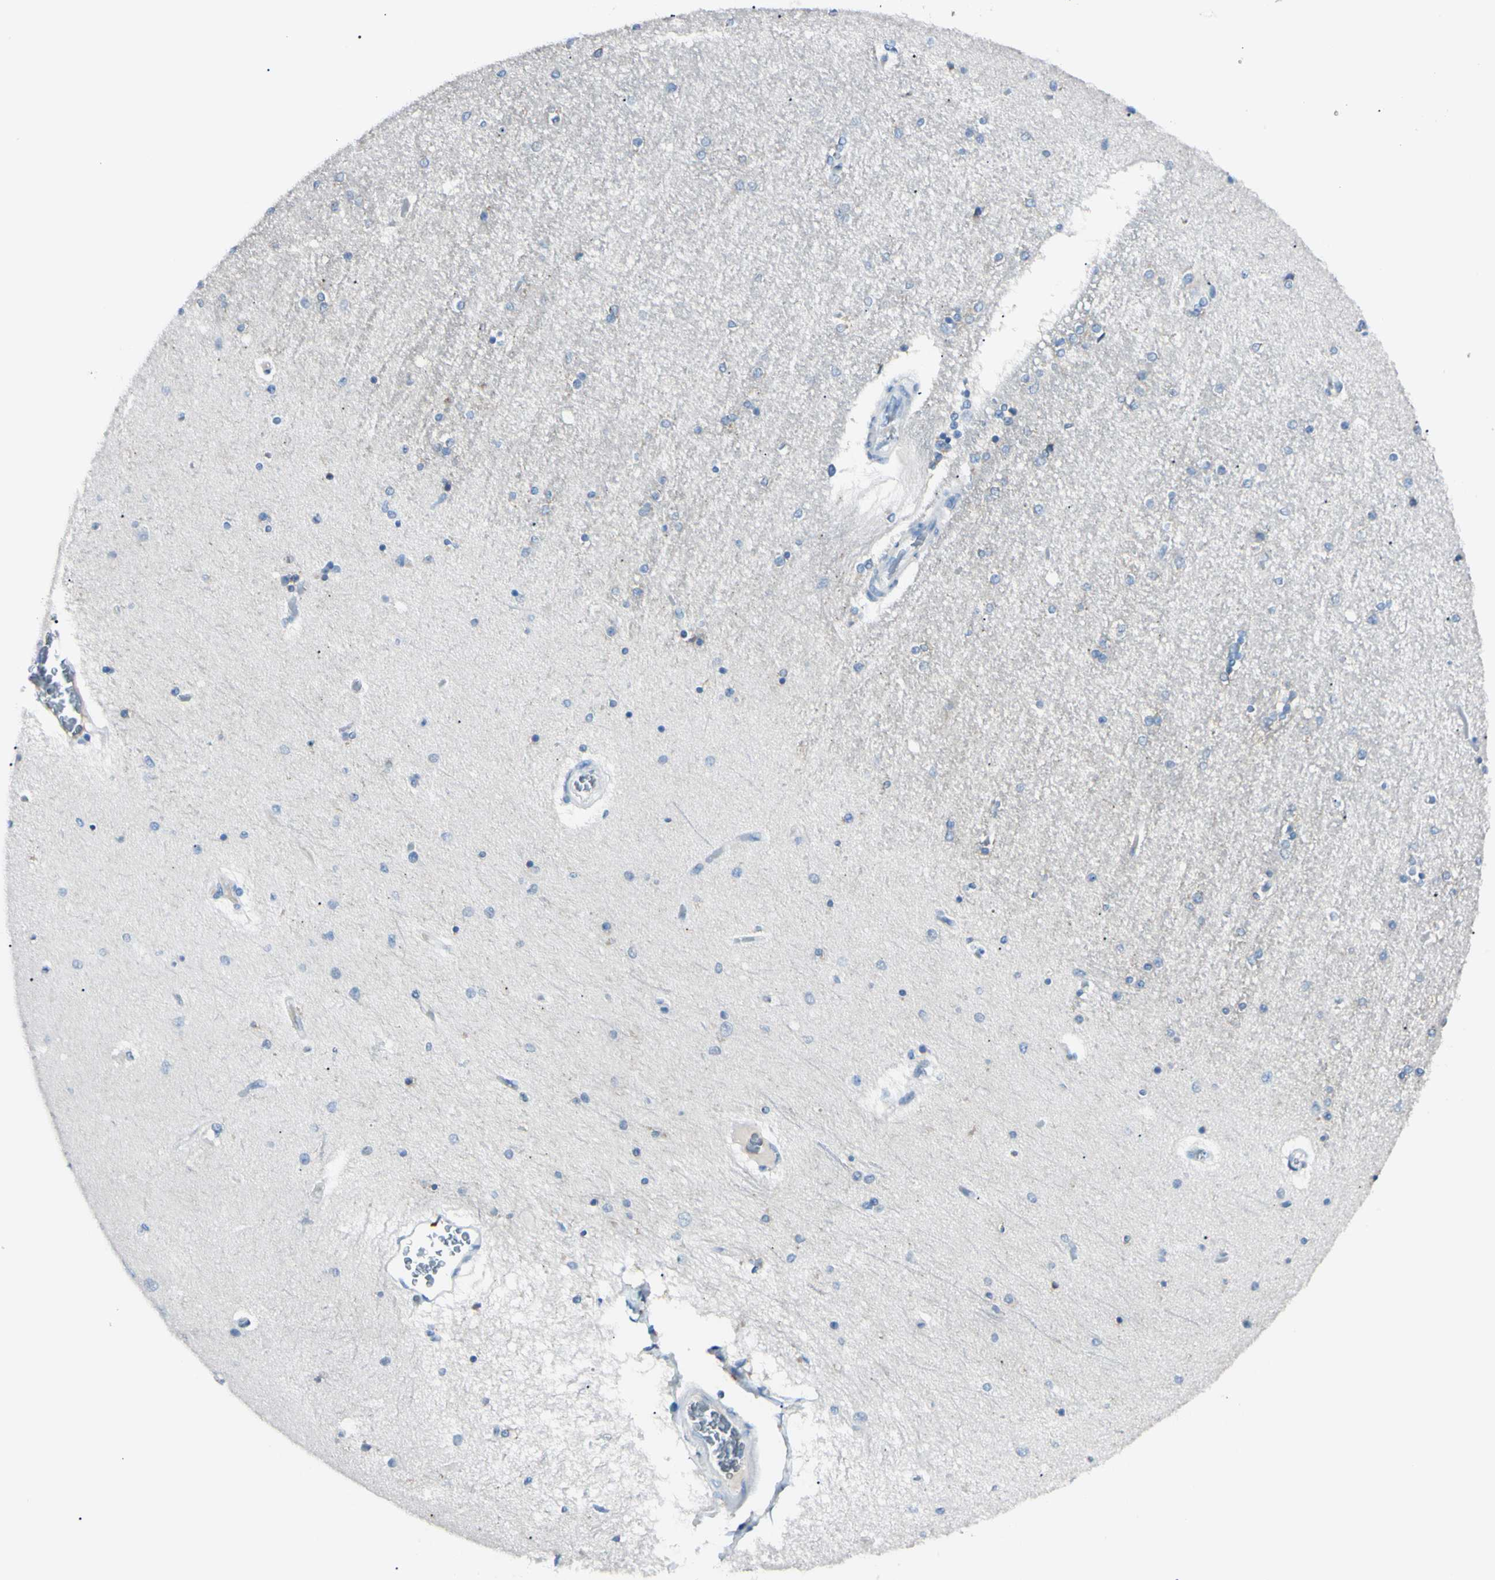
{"staining": {"intensity": "negative", "quantity": "none", "location": "none"}, "tissue": "hippocampus", "cell_type": "Glial cells", "image_type": "normal", "snomed": [{"axis": "morphology", "description": "Normal tissue, NOS"}, {"axis": "topography", "description": "Hippocampus"}], "caption": "IHC photomicrograph of benign hippocampus stained for a protein (brown), which displays no staining in glial cells.", "gene": "FOLH1", "patient": {"sex": "female", "age": 54}}